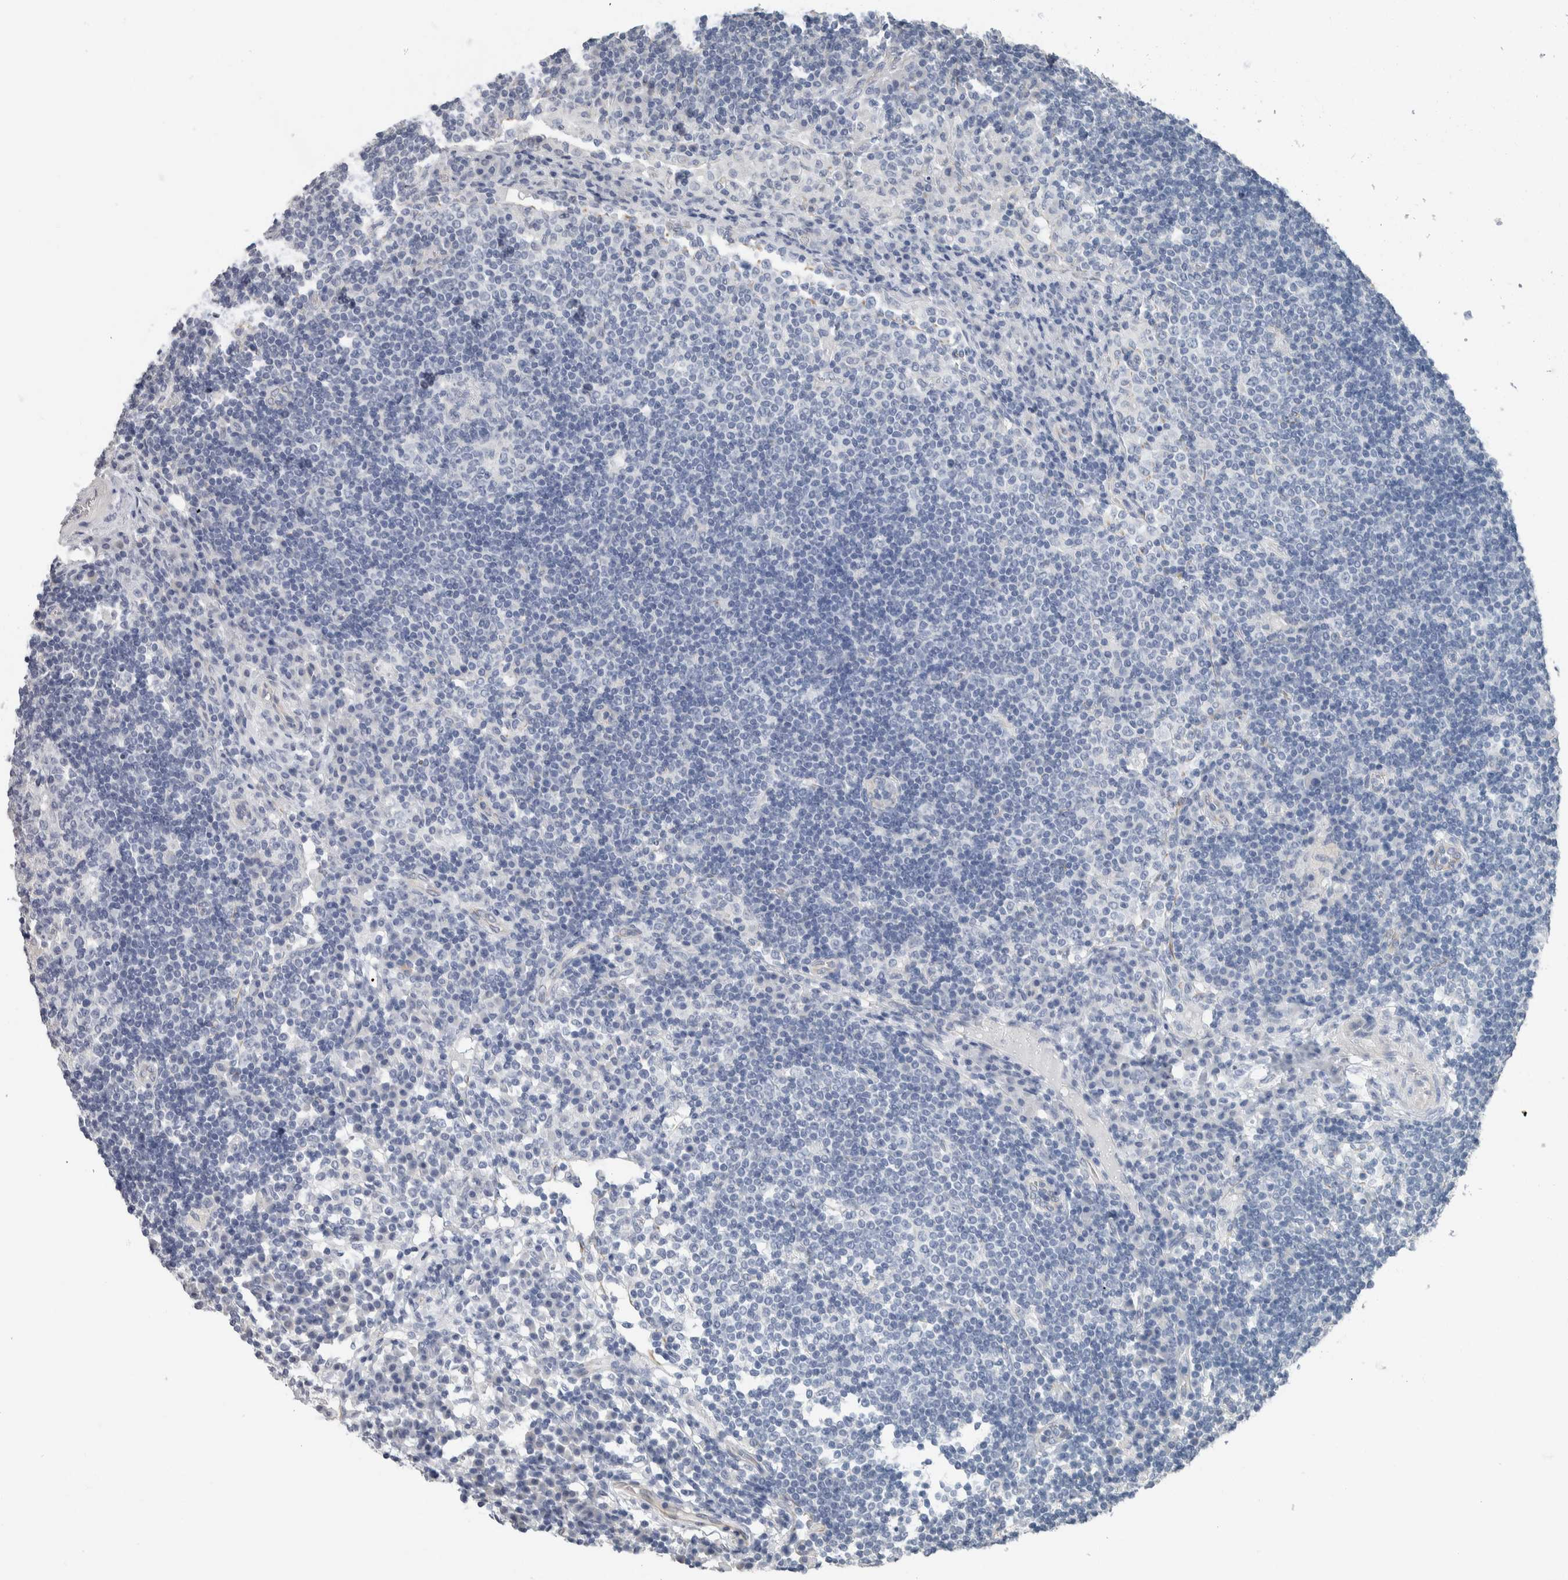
{"staining": {"intensity": "negative", "quantity": "none", "location": "none"}, "tissue": "lymph node", "cell_type": "Germinal center cells", "image_type": "normal", "snomed": [{"axis": "morphology", "description": "Normal tissue, NOS"}, {"axis": "topography", "description": "Lymph node"}], "caption": "Immunohistochemistry micrograph of normal lymph node: human lymph node stained with DAB displays no significant protein positivity in germinal center cells.", "gene": "NEFM", "patient": {"sex": "female", "age": 53}}